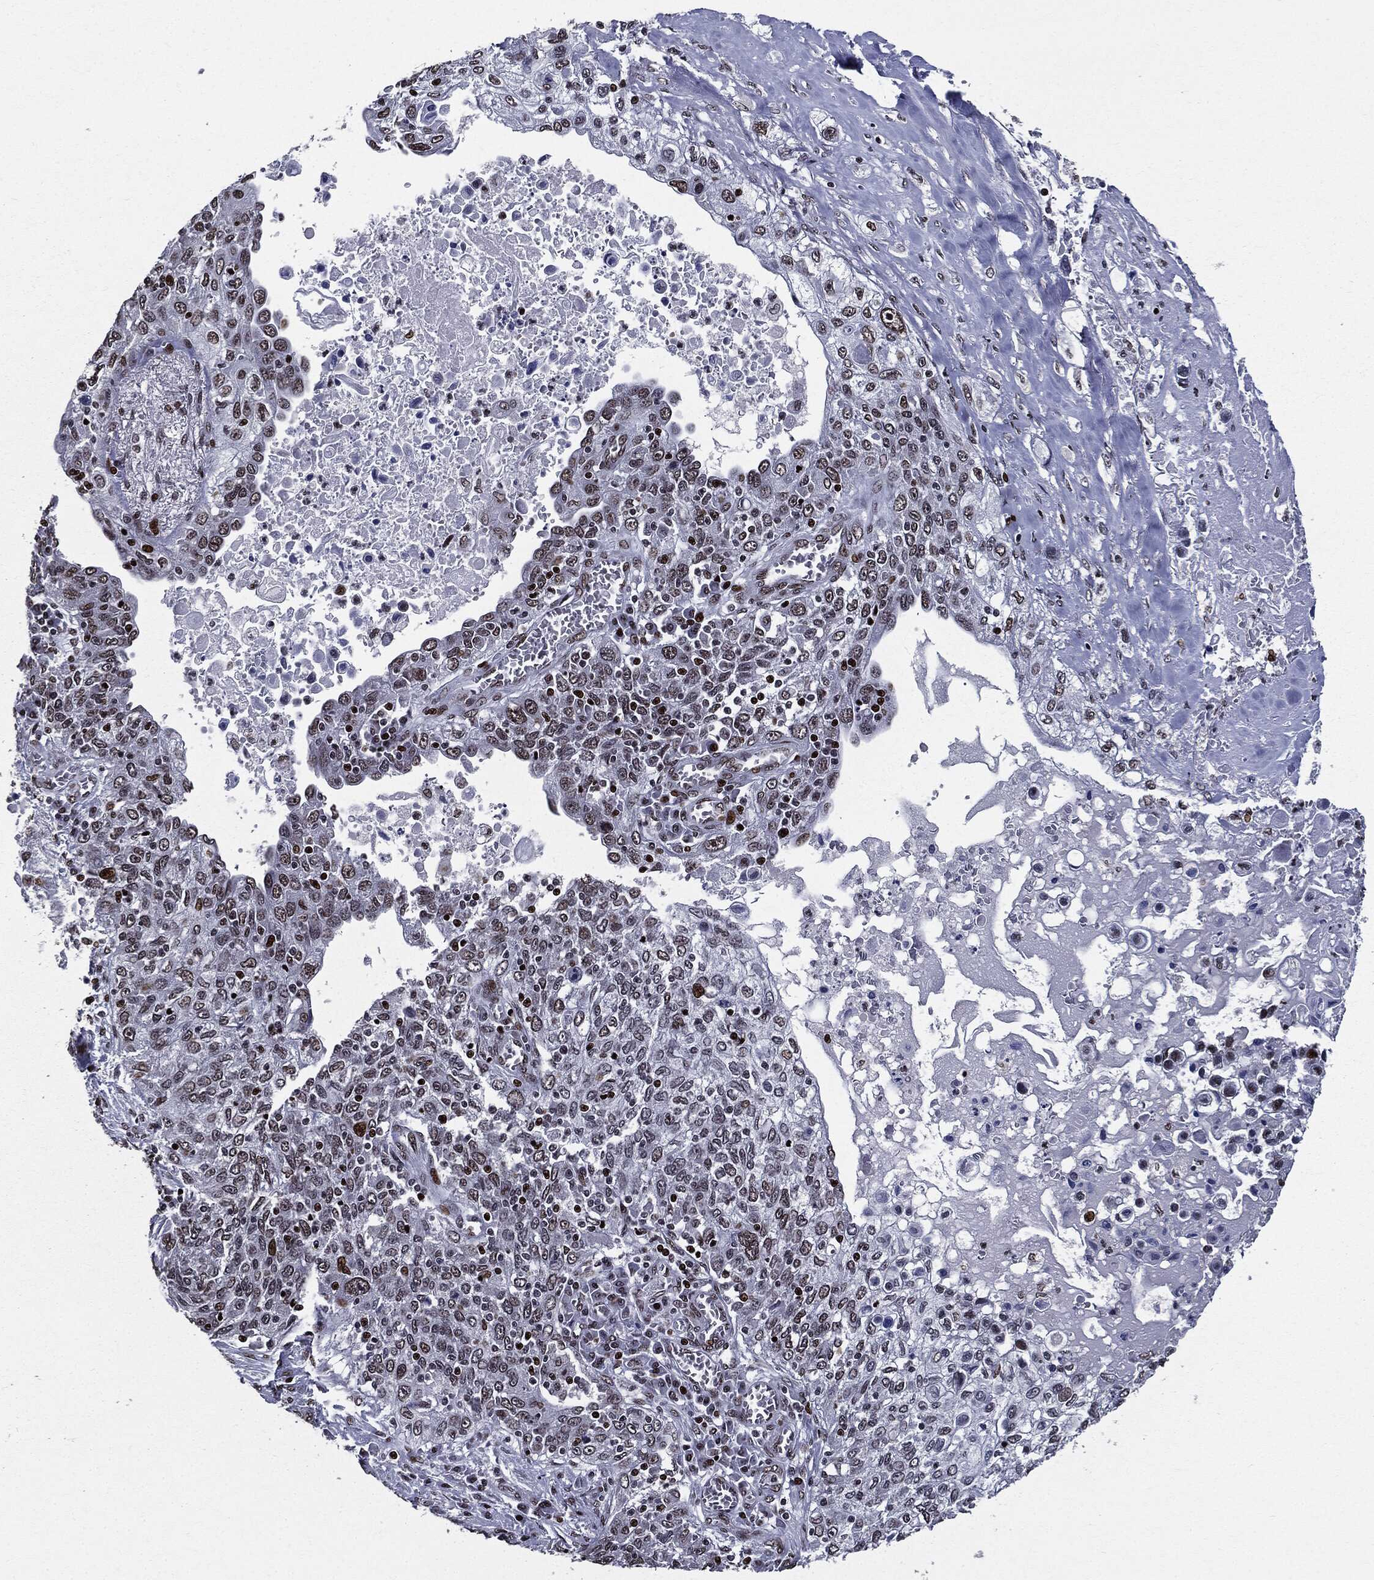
{"staining": {"intensity": "weak", "quantity": "<25%", "location": "nuclear"}, "tissue": "lung cancer", "cell_type": "Tumor cells", "image_type": "cancer", "snomed": [{"axis": "morphology", "description": "Squamous cell carcinoma, NOS"}, {"axis": "topography", "description": "Lung"}], "caption": "High magnification brightfield microscopy of lung squamous cell carcinoma stained with DAB (3,3'-diaminobenzidine) (brown) and counterstained with hematoxylin (blue): tumor cells show no significant staining.", "gene": "ZFP91", "patient": {"sex": "female", "age": 69}}